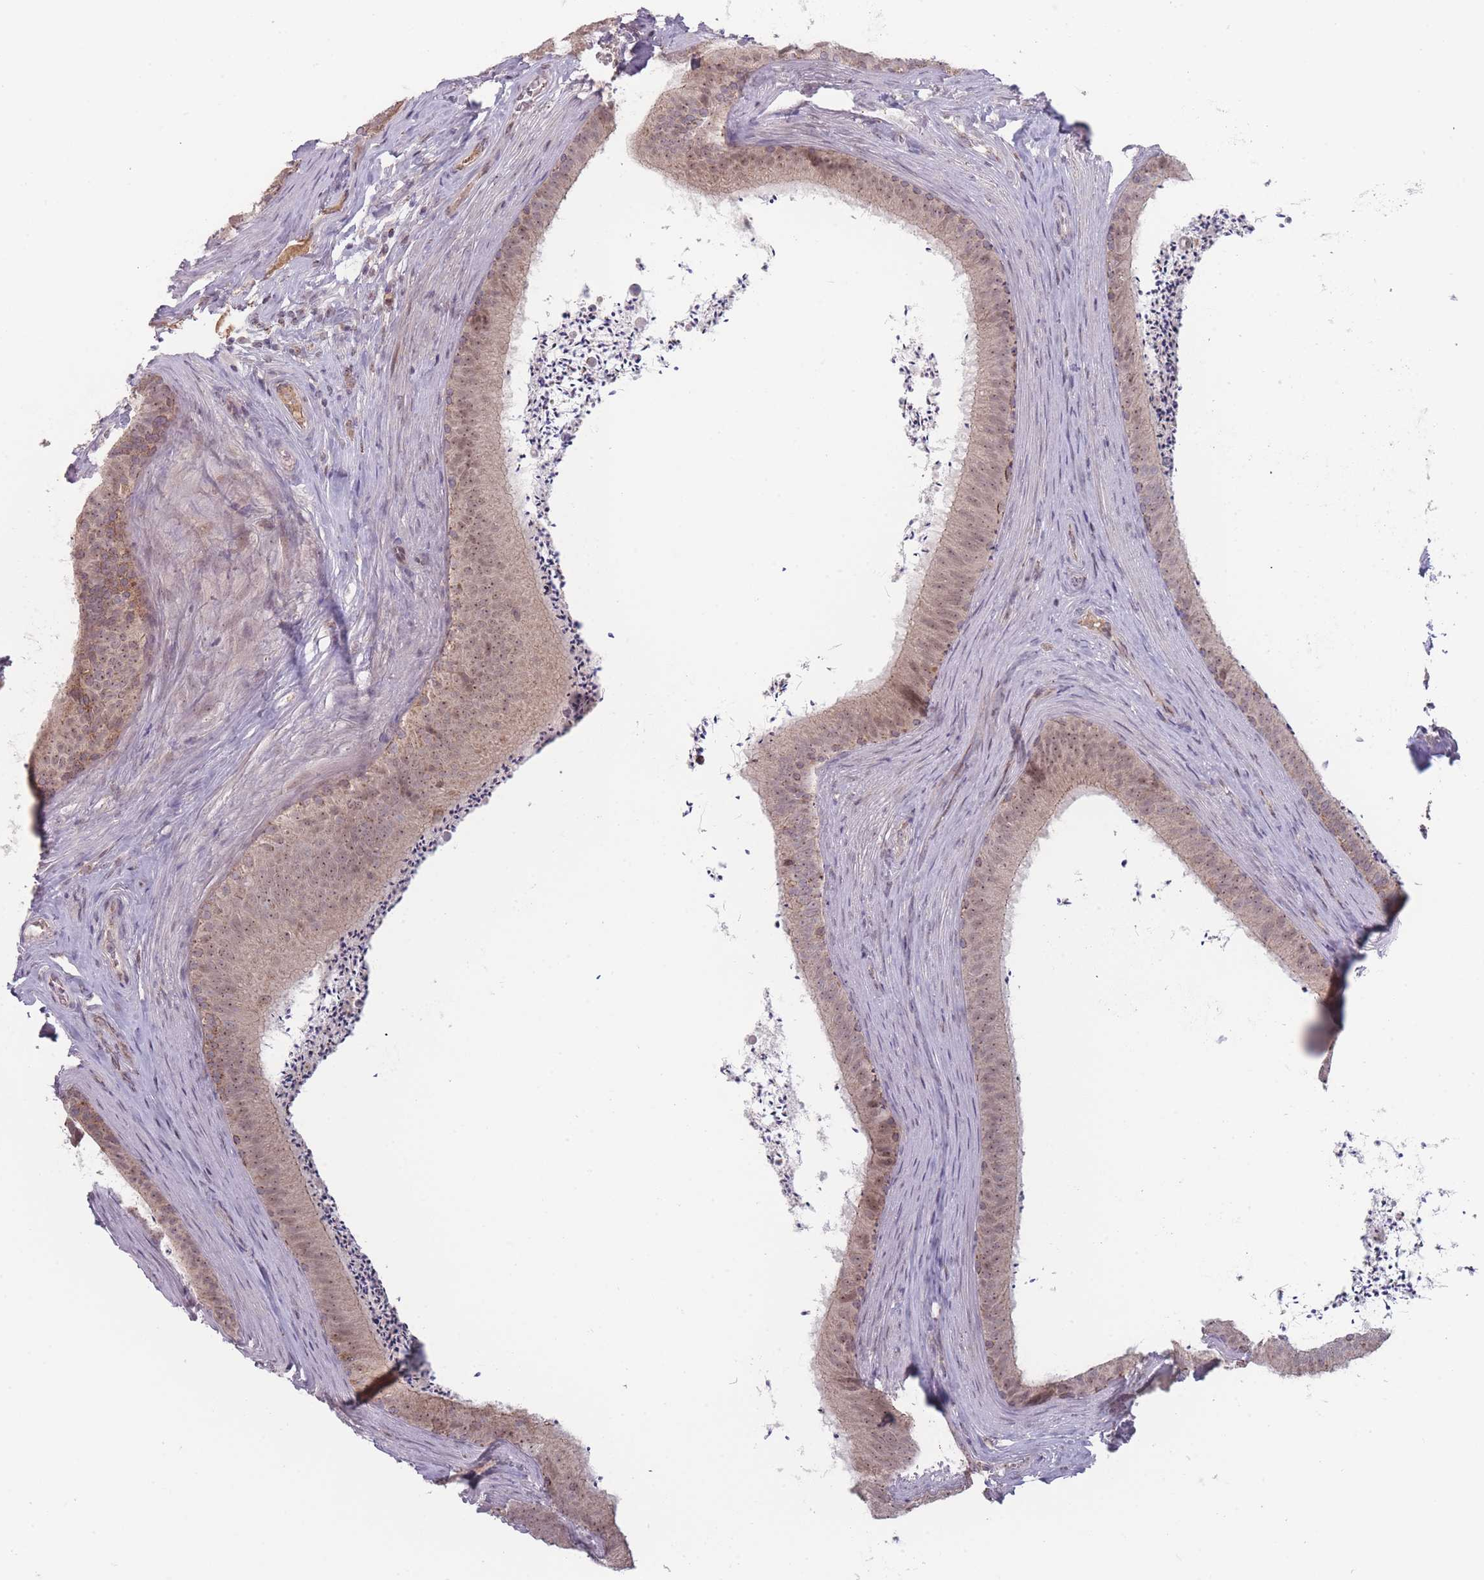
{"staining": {"intensity": "weak", "quantity": ">75%", "location": "cytoplasmic/membranous,nuclear"}, "tissue": "epididymis", "cell_type": "Glandular cells", "image_type": "normal", "snomed": [{"axis": "morphology", "description": "Normal tissue, NOS"}, {"axis": "topography", "description": "Testis"}, {"axis": "topography", "description": "Epididymis"}], "caption": "An IHC micrograph of unremarkable tissue is shown. Protein staining in brown highlights weak cytoplasmic/membranous,nuclear positivity in epididymis within glandular cells. (DAB IHC, brown staining for protein, blue staining for nuclei).", "gene": "TMEM232", "patient": {"sex": "male", "age": 41}}